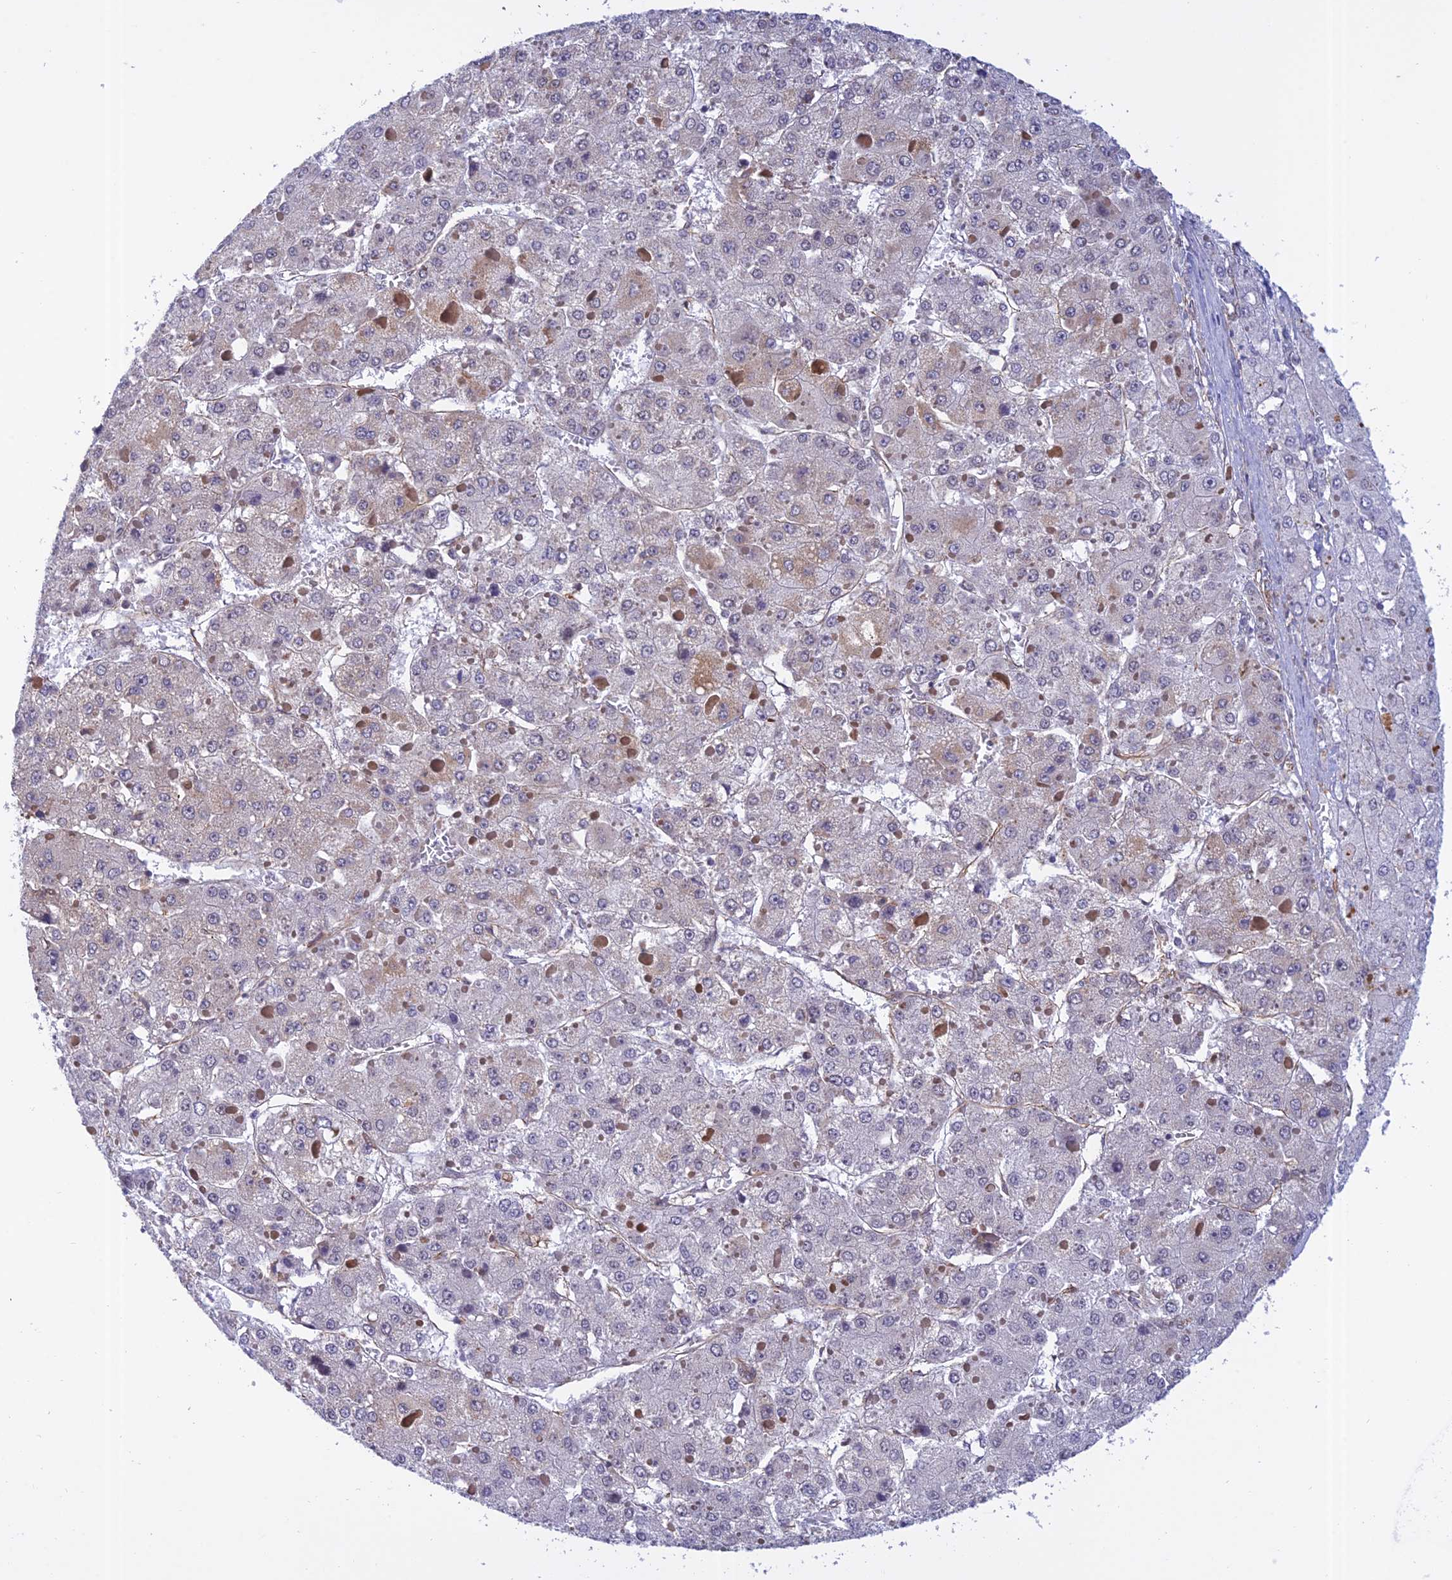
{"staining": {"intensity": "negative", "quantity": "none", "location": "none"}, "tissue": "liver cancer", "cell_type": "Tumor cells", "image_type": "cancer", "snomed": [{"axis": "morphology", "description": "Carcinoma, Hepatocellular, NOS"}, {"axis": "topography", "description": "Liver"}], "caption": "A high-resolution image shows immunohistochemistry (IHC) staining of liver hepatocellular carcinoma, which reveals no significant positivity in tumor cells.", "gene": "PAGR1", "patient": {"sex": "female", "age": 73}}